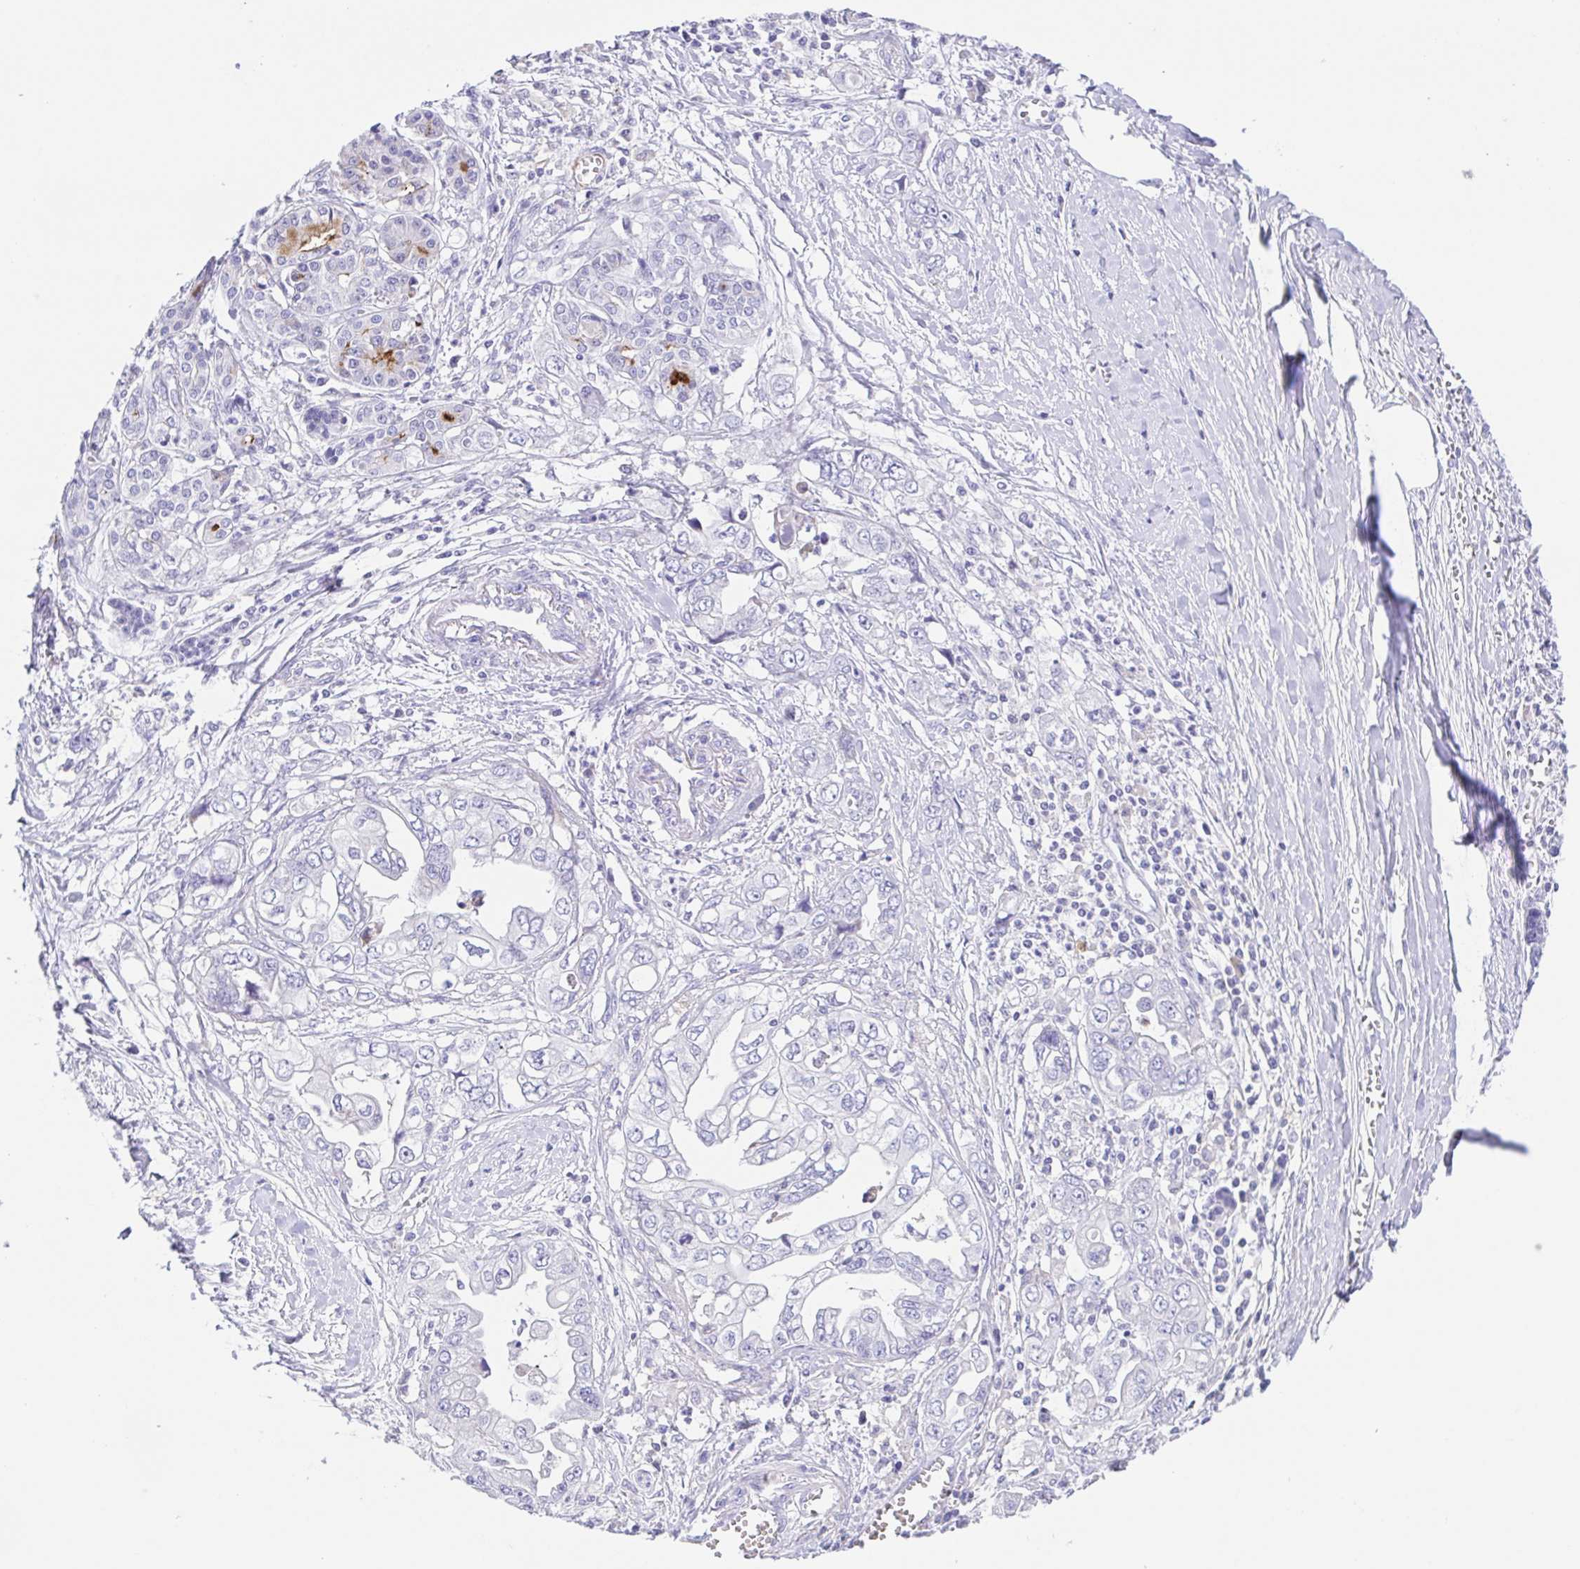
{"staining": {"intensity": "negative", "quantity": "none", "location": "none"}, "tissue": "pancreatic cancer", "cell_type": "Tumor cells", "image_type": "cancer", "snomed": [{"axis": "morphology", "description": "Adenocarcinoma, NOS"}, {"axis": "topography", "description": "Pancreas"}], "caption": "Micrograph shows no significant protein positivity in tumor cells of pancreatic cancer (adenocarcinoma). (DAB immunohistochemistry with hematoxylin counter stain).", "gene": "ARPP21", "patient": {"sex": "male", "age": 68}}